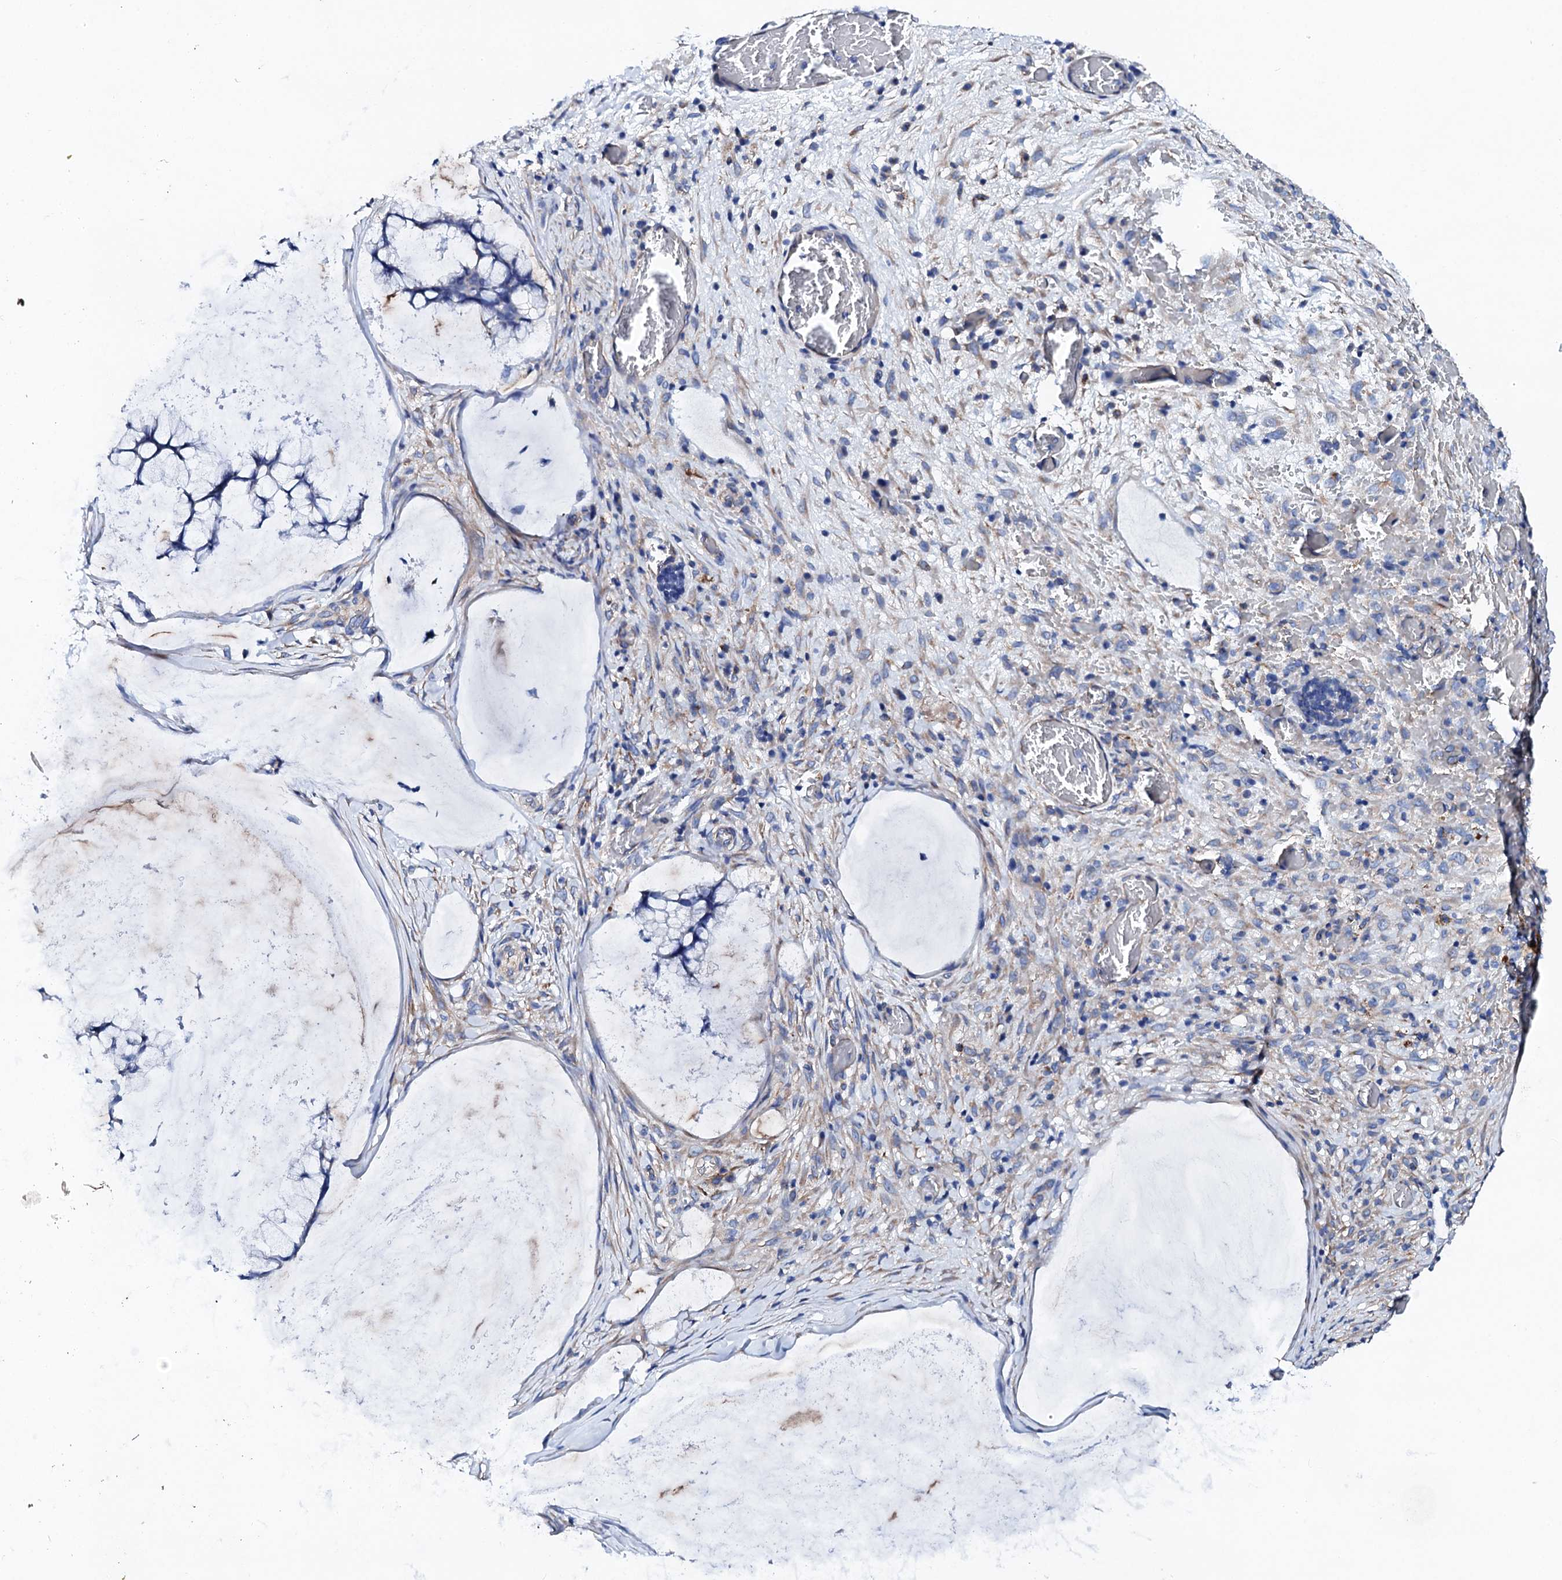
{"staining": {"intensity": "negative", "quantity": "none", "location": "none"}, "tissue": "ovarian cancer", "cell_type": "Tumor cells", "image_type": "cancer", "snomed": [{"axis": "morphology", "description": "Cystadenocarcinoma, mucinous, NOS"}, {"axis": "topography", "description": "Ovary"}], "caption": "Immunohistochemistry (IHC) of mucinous cystadenocarcinoma (ovarian) shows no positivity in tumor cells.", "gene": "KLHL32", "patient": {"sex": "female", "age": 42}}